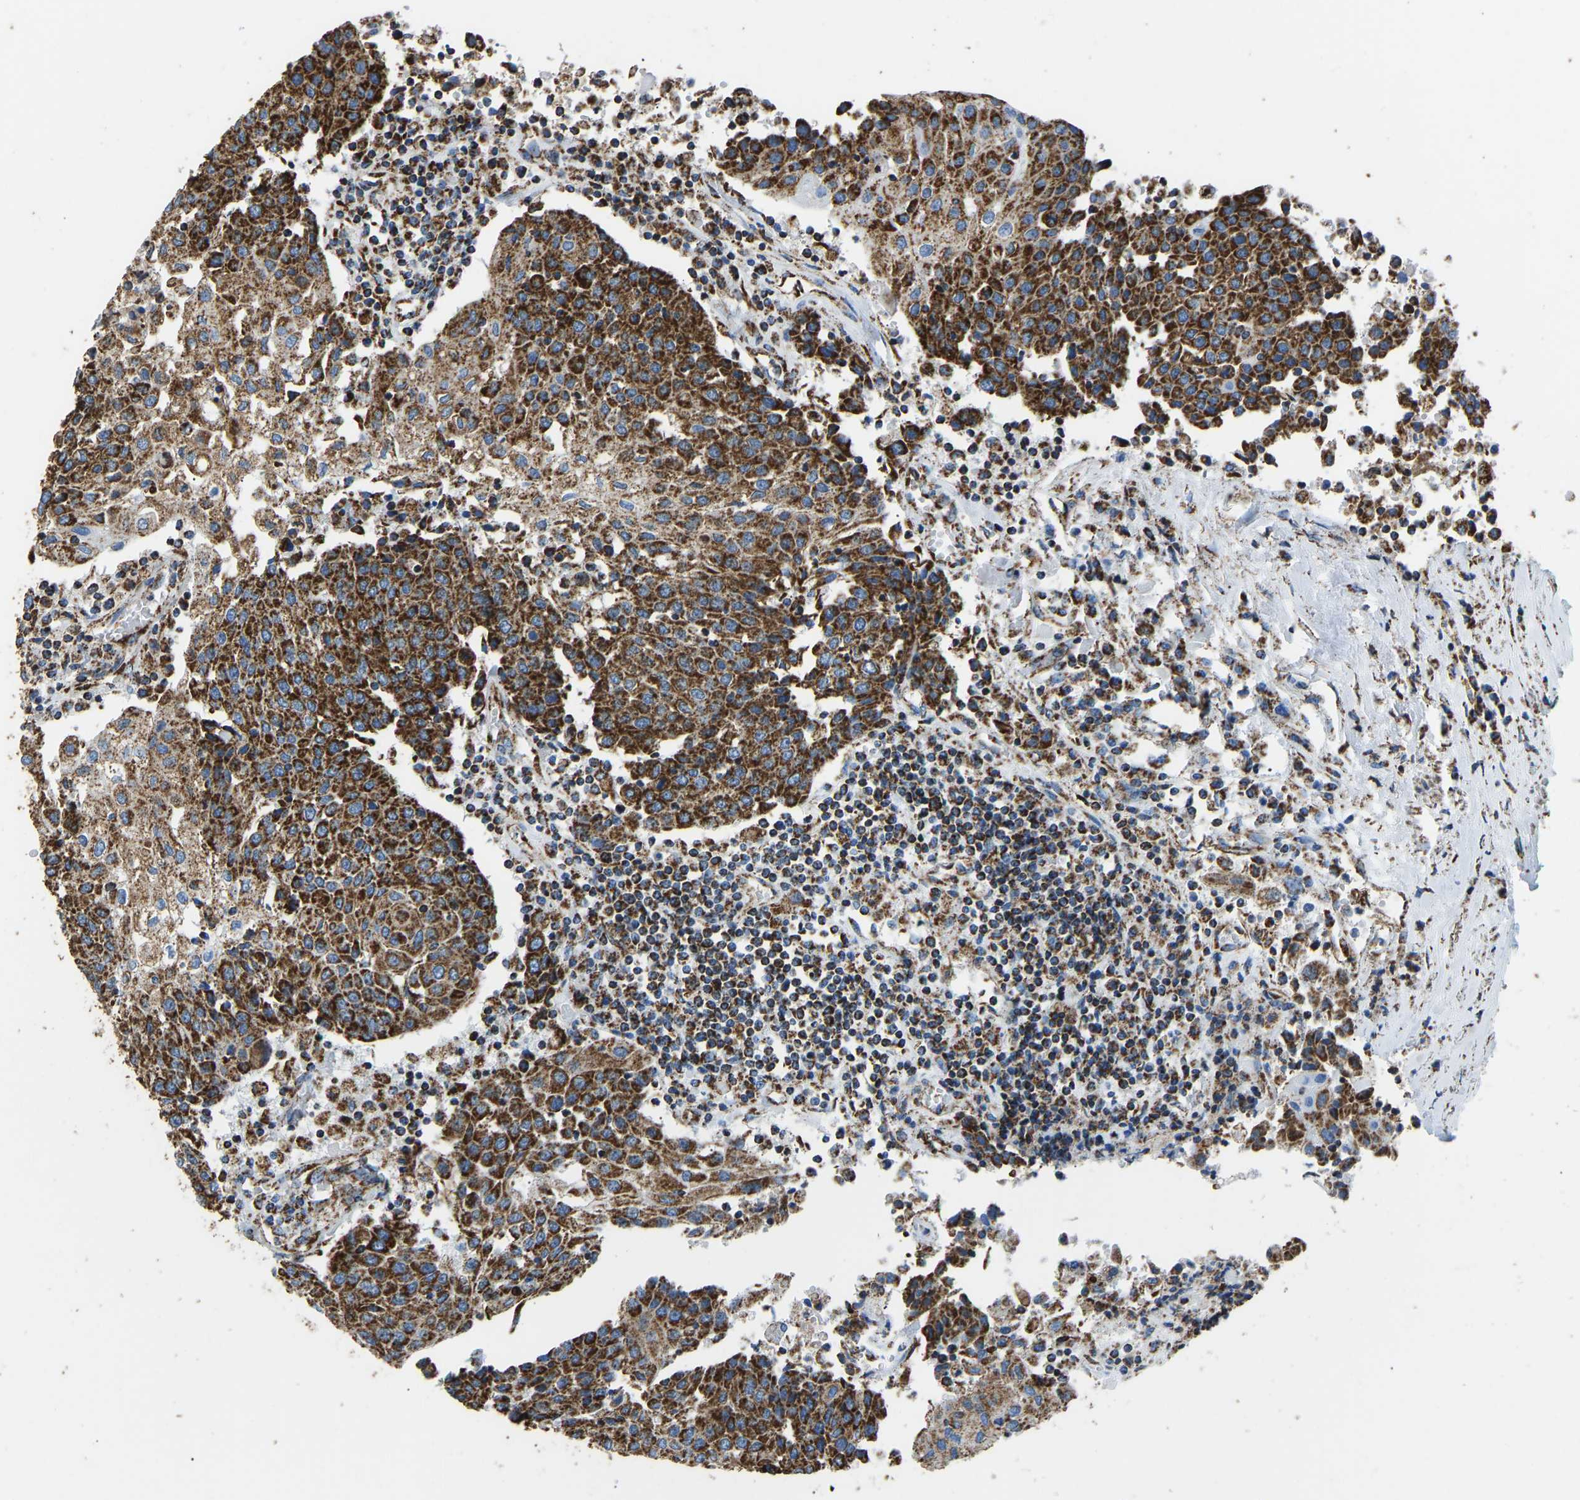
{"staining": {"intensity": "strong", "quantity": ">75%", "location": "cytoplasmic/membranous"}, "tissue": "urothelial cancer", "cell_type": "Tumor cells", "image_type": "cancer", "snomed": [{"axis": "morphology", "description": "Urothelial carcinoma, High grade"}, {"axis": "topography", "description": "Urinary bladder"}], "caption": "Approximately >75% of tumor cells in human high-grade urothelial carcinoma reveal strong cytoplasmic/membranous protein staining as visualized by brown immunohistochemical staining.", "gene": "IRX6", "patient": {"sex": "female", "age": 85}}